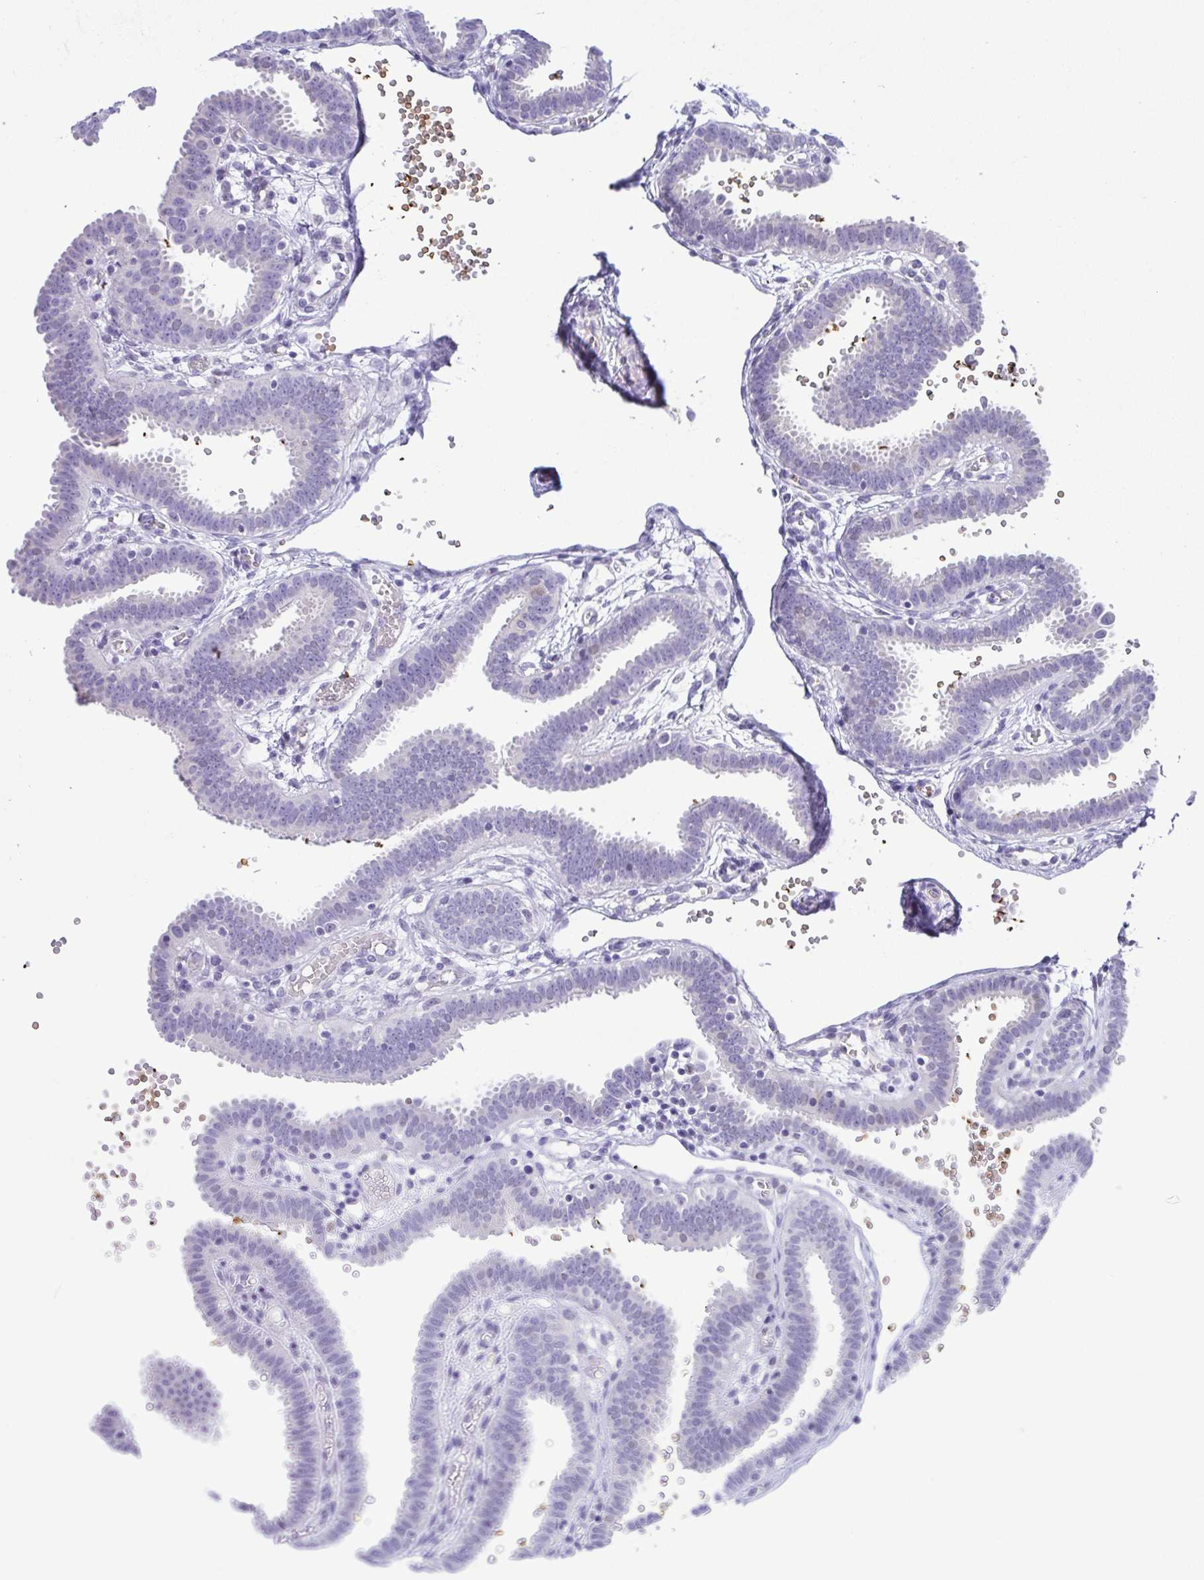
{"staining": {"intensity": "negative", "quantity": "none", "location": "none"}, "tissue": "fallopian tube", "cell_type": "Glandular cells", "image_type": "normal", "snomed": [{"axis": "morphology", "description": "Normal tissue, NOS"}, {"axis": "topography", "description": "Fallopian tube"}], "caption": "Immunohistochemical staining of normal human fallopian tube shows no significant staining in glandular cells.", "gene": "EPB42", "patient": {"sex": "female", "age": 37}}